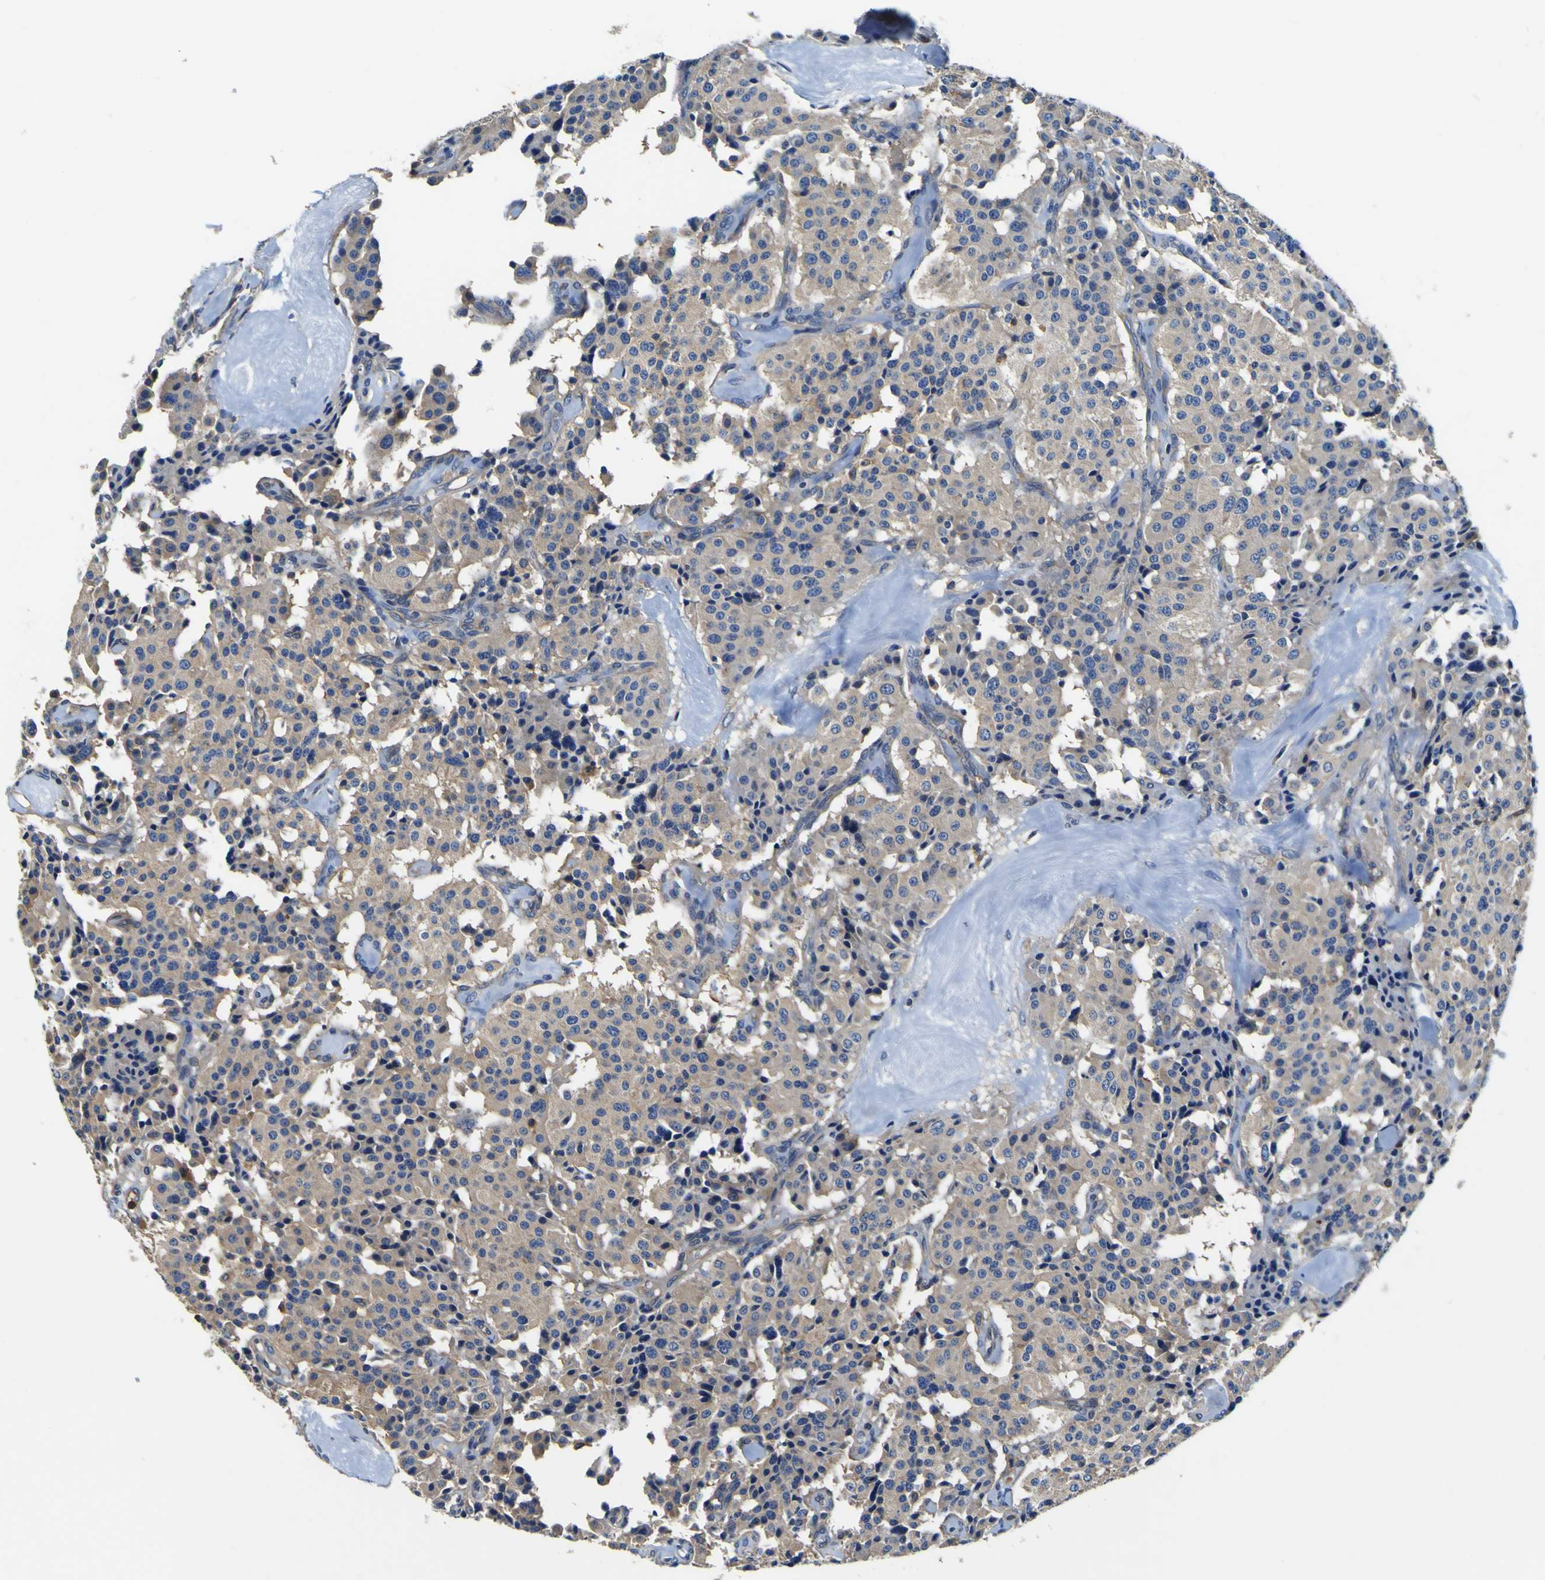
{"staining": {"intensity": "weak", "quantity": ">75%", "location": "cytoplasmic/membranous"}, "tissue": "carcinoid", "cell_type": "Tumor cells", "image_type": "cancer", "snomed": [{"axis": "morphology", "description": "Carcinoid, malignant, NOS"}, {"axis": "topography", "description": "Lung"}], "caption": "Immunohistochemical staining of carcinoid exhibits weak cytoplasmic/membranous protein staining in approximately >75% of tumor cells. The protein is stained brown, and the nuclei are stained in blue (DAB (3,3'-diaminobenzidine) IHC with brightfield microscopy, high magnification).", "gene": "CNR2", "patient": {"sex": "male", "age": 30}}